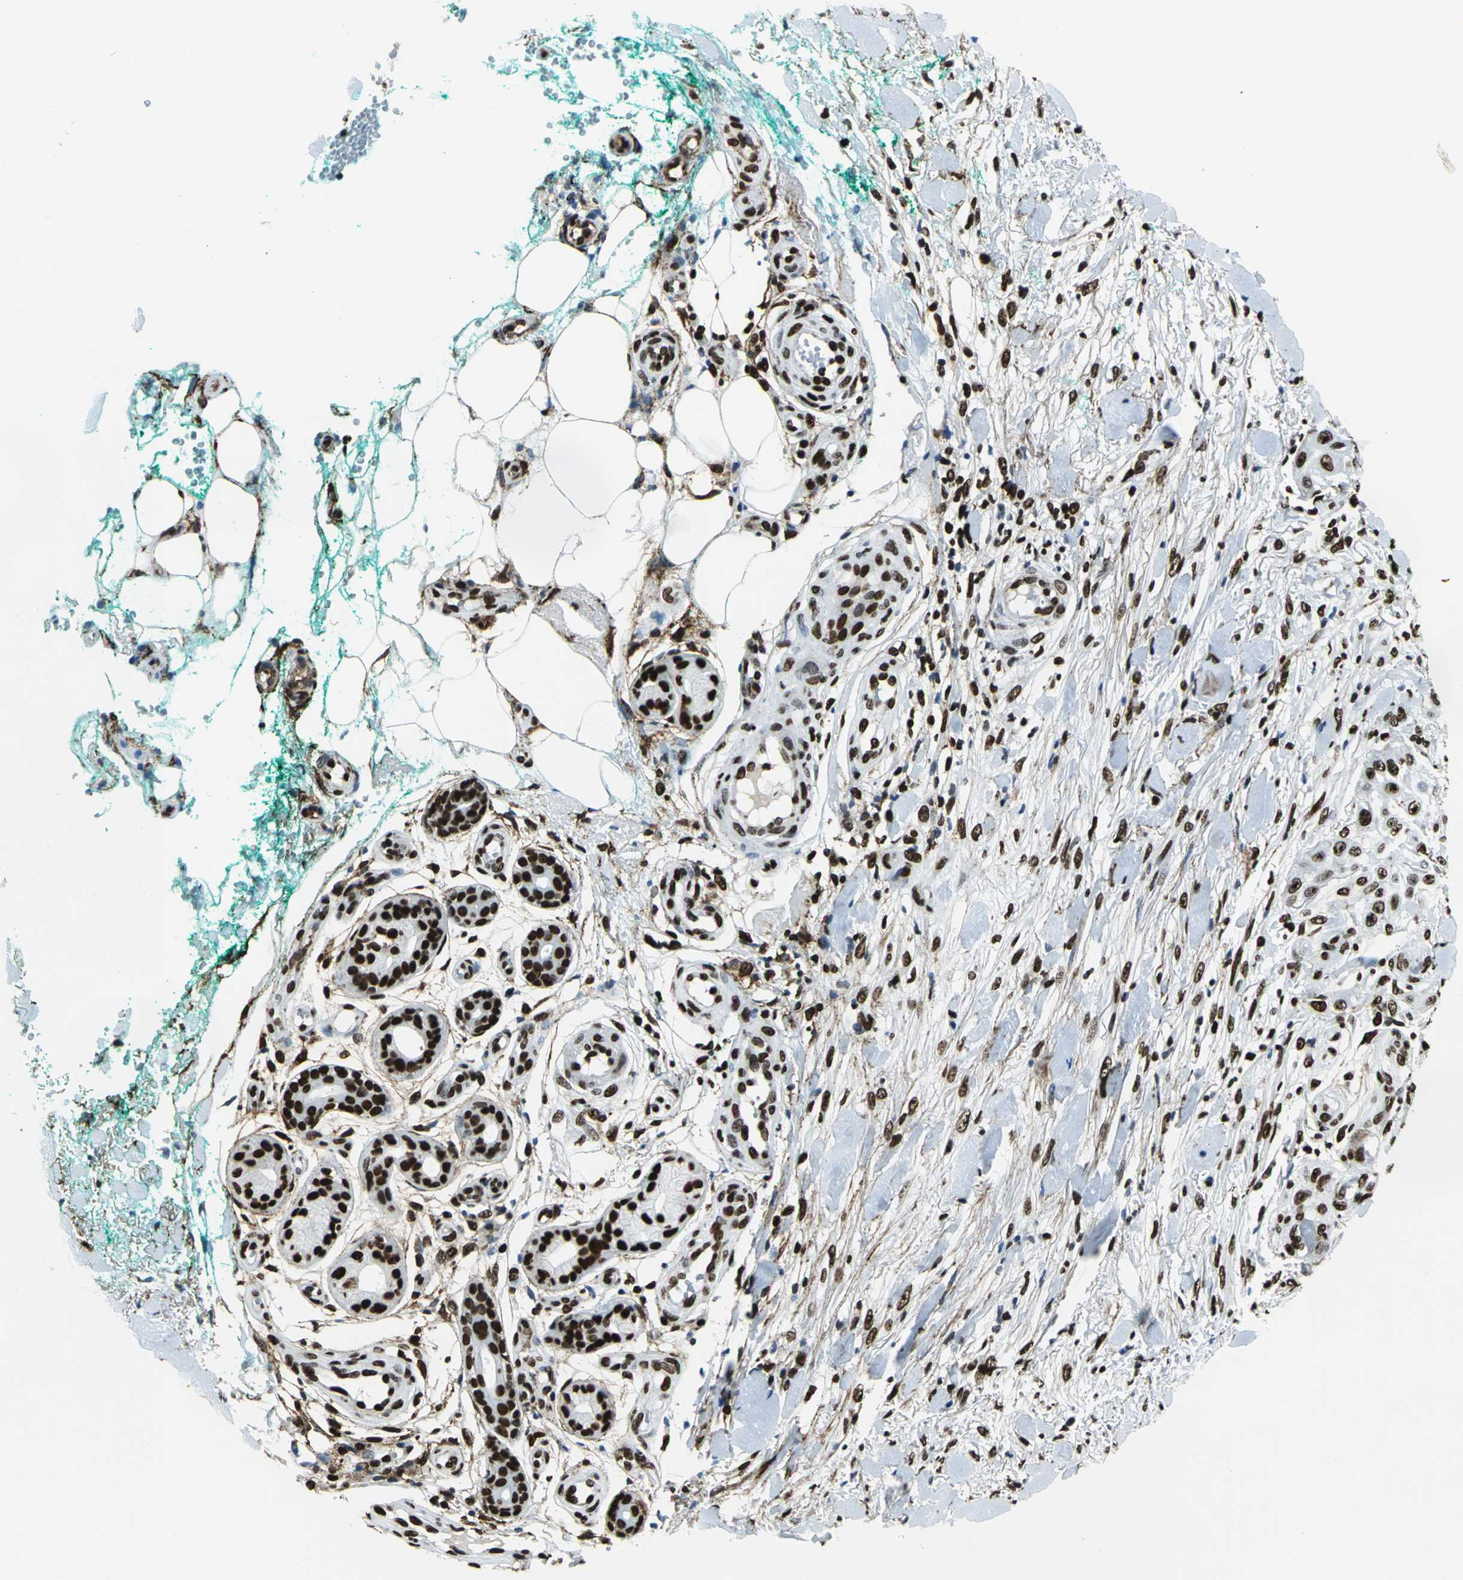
{"staining": {"intensity": "strong", "quantity": ">75%", "location": "nuclear"}, "tissue": "skin cancer", "cell_type": "Tumor cells", "image_type": "cancer", "snomed": [{"axis": "morphology", "description": "Squamous cell carcinoma, NOS"}, {"axis": "topography", "description": "Skin"}], "caption": "This image displays skin cancer (squamous cell carcinoma) stained with immunohistochemistry to label a protein in brown. The nuclear of tumor cells show strong positivity for the protein. Nuclei are counter-stained blue.", "gene": "APEX1", "patient": {"sex": "female", "age": 42}}